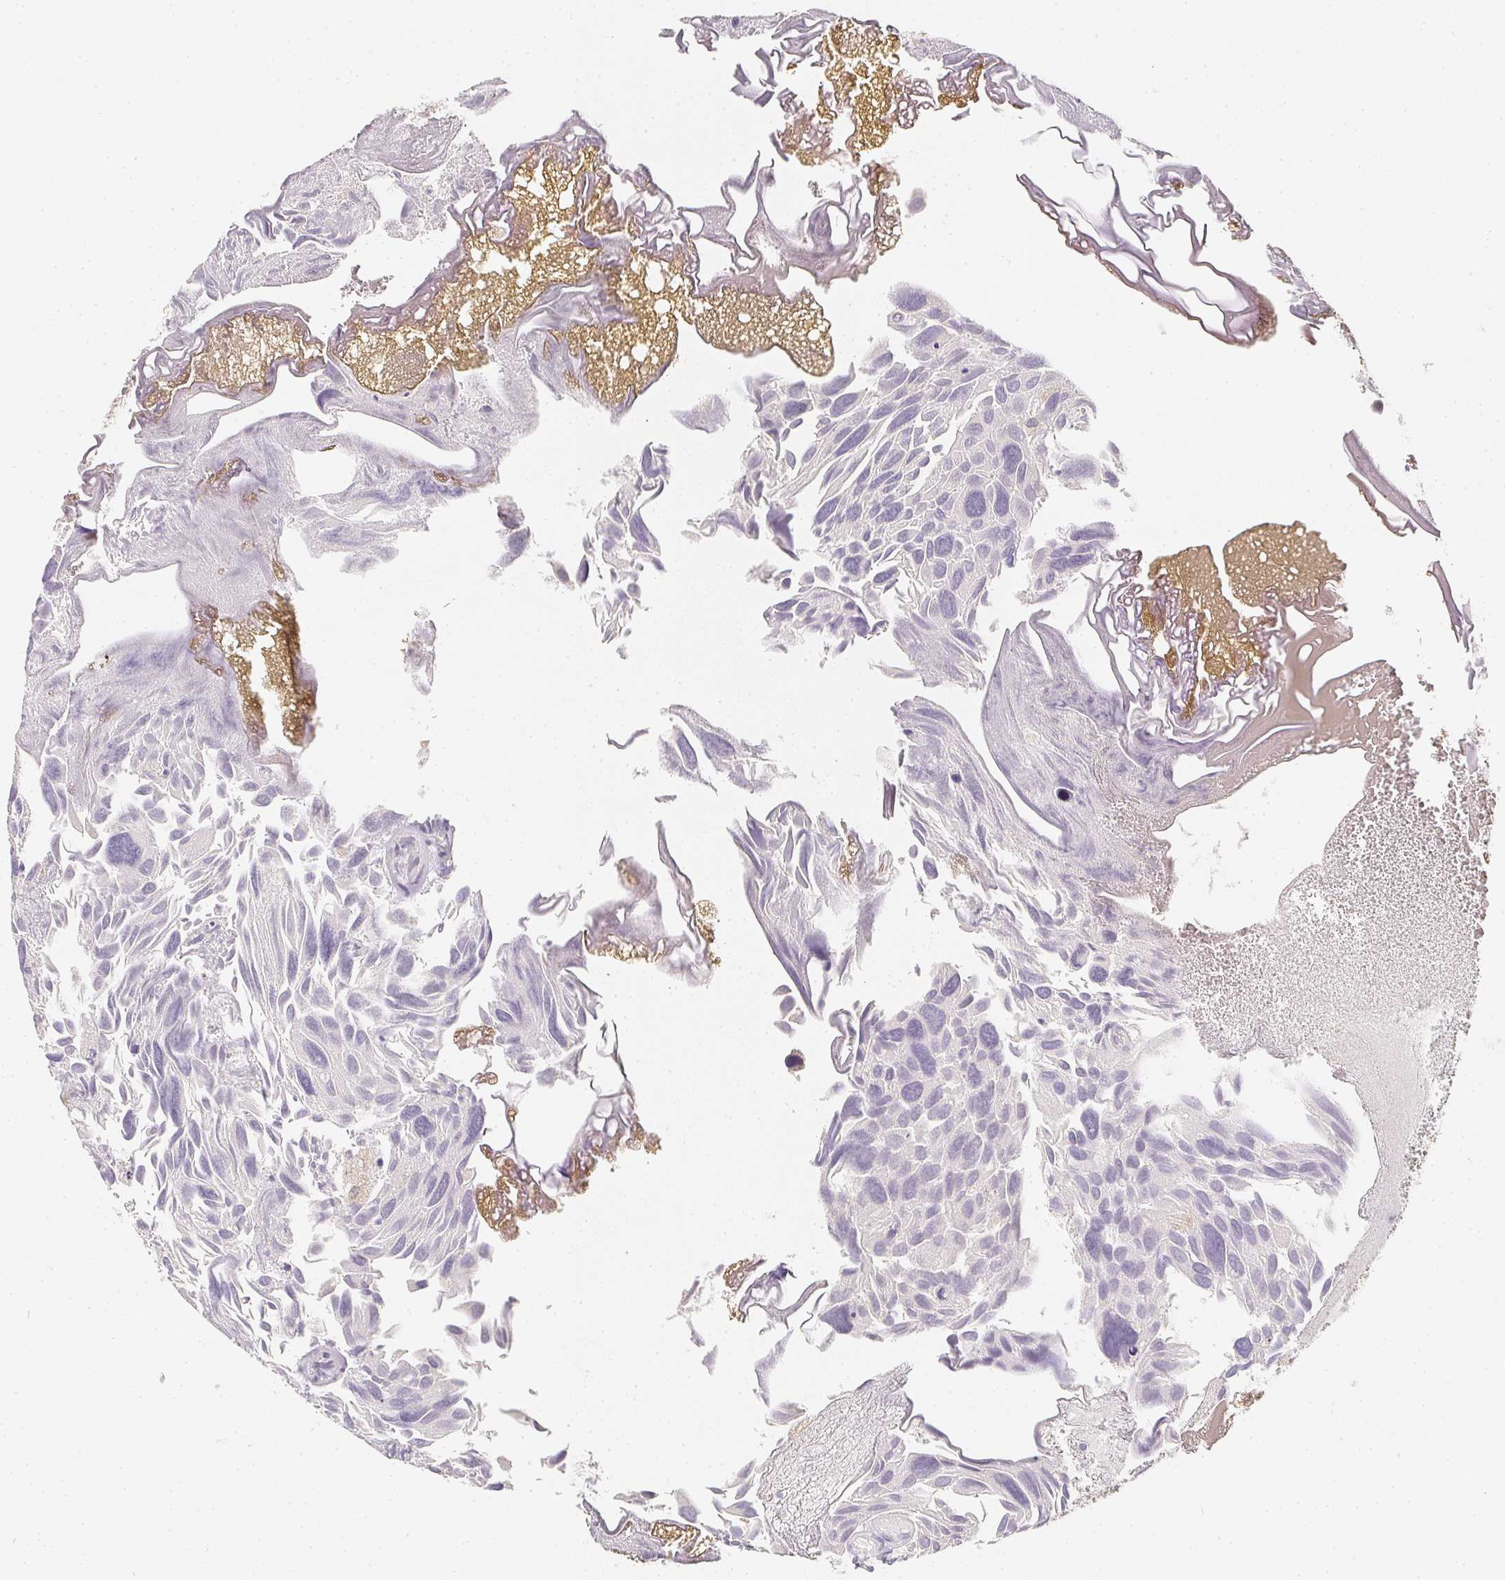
{"staining": {"intensity": "negative", "quantity": "none", "location": "none"}, "tissue": "urothelial cancer", "cell_type": "Tumor cells", "image_type": "cancer", "snomed": [{"axis": "morphology", "description": "Urothelial carcinoma, Low grade"}, {"axis": "topography", "description": "Urinary bladder"}], "caption": "Low-grade urothelial carcinoma was stained to show a protein in brown. There is no significant positivity in tumor cells.", "gene": "SOAT1", "patient": {"sex": "female", "age": 69}}